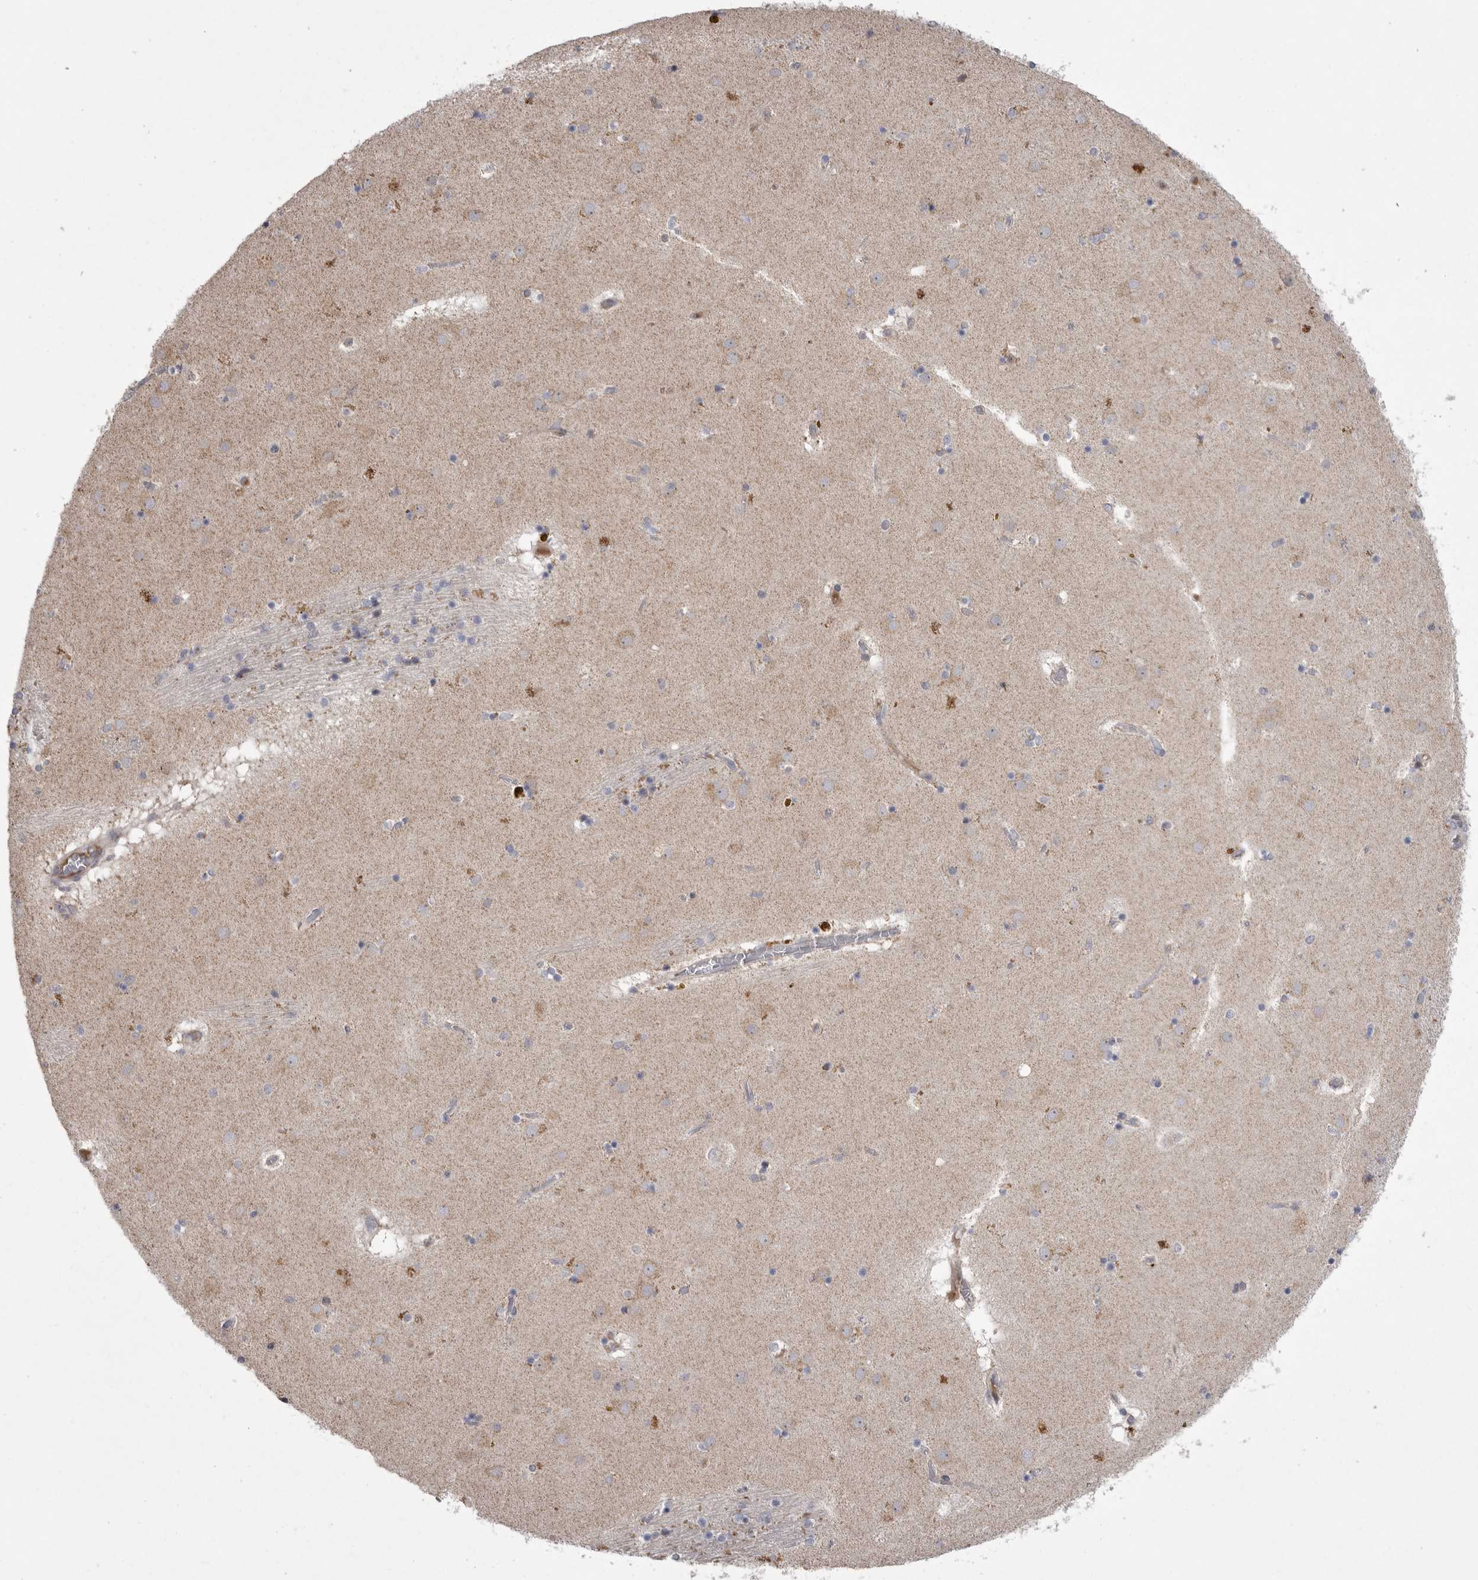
{"staining": {"intensity": "moderate", "quantity": "<25%", "location": "cytoplasmic/membranous"}, "tissue": "caudate", "cell_type": "Glial cells", "image_type": "normal", "snomed": [{"axis": "morphology", "description": "Normal tissue, NOS"}, {"axis": "topography", "description": "Lateral ventricle wall"}], "caption": "An image of human caudate stained for a protein shows moderate cytoplasmic/membranous brown staining in glial cells. Using DAB (3,3'-diaminobenzidine) (brown) and hematoxylin (blue) stains, captured at high magnification using brightfield microscopy.", "gene": "CRP", "patient": {"sex": "male", "age": 70}}